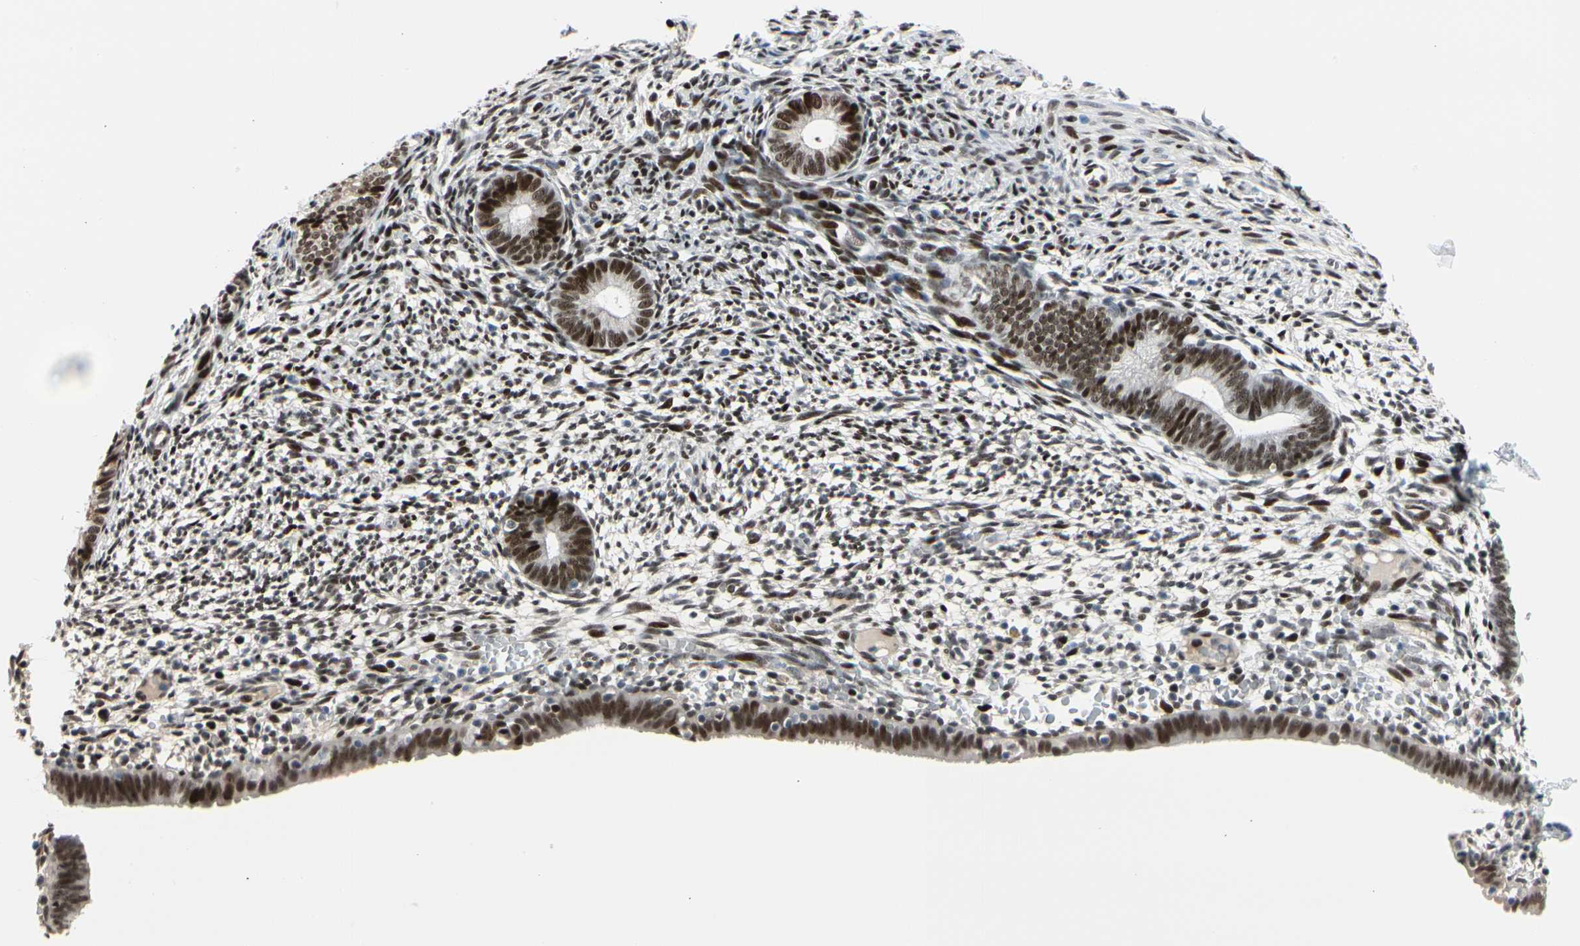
{"staining": {"intensity": "strong", "quantity": ">75%", "location": "nuclear"}, "tissue": "endometrium", "cell_type": "Cells in endometrial stroma", "image_type": "normal", "snomed": [{"axis": "morphology", "description": "Normal tissue, NOS"}, {"axis": "morphology", "description": "Atrophy, NOS"}, {"axis": "topography", "description": "Uterus"}, {"axis": "topography", "description": "Endometrium"}], "caption": "Unremarkable endometrium exhibits strong nuclear staining in about >75% of cells in endometrial stroma.", "gene": "FOXO3", "patient": {"sex": "female", "age": 68}}